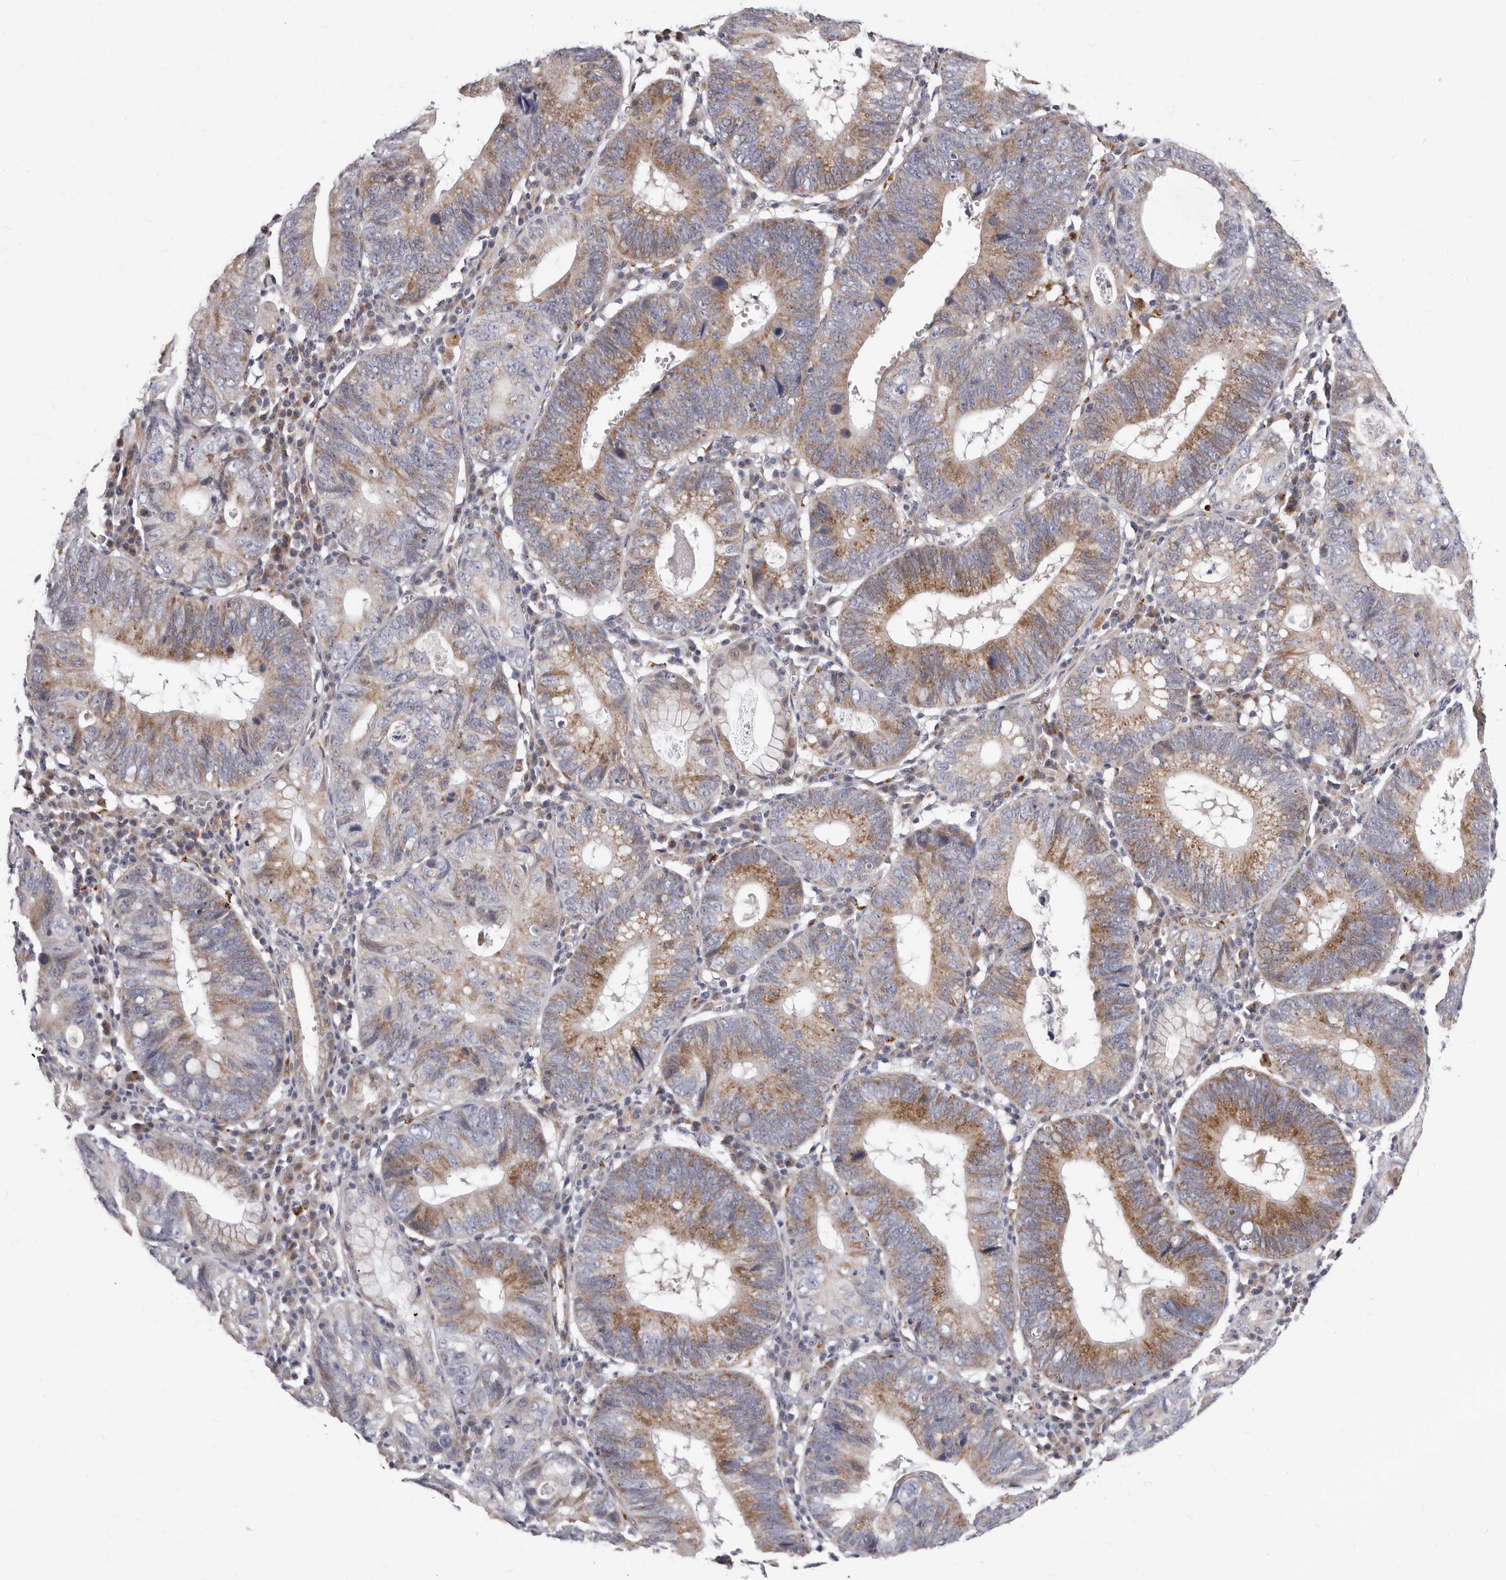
{"staining": {"intensity": "moderate", "quantity": ">75%", "location": "cytoplasmic/membranous"}, "tissue": "stomach cancer", "cell_type": "Tumor cells", "image_type": "cancer", "snomed": [{"axis": "morphology", "description": "Adenocarcinoma, NOS"}, {"axis": "topography", "description": "Stomach"}], "caption": "Protein expression analysis of stomach cancer reveals moderate cytoplasmic/membranous expression in approximately >75% of tumor cells. The protein of interest is stained brown, and the nuclei are stained in blue (DAB (3,3'-diaminobenzidine) IHC with brightfield microscopy, high magnification).", "gene": "NUBPL", "patient": {"sex": "male", "age": 59}}